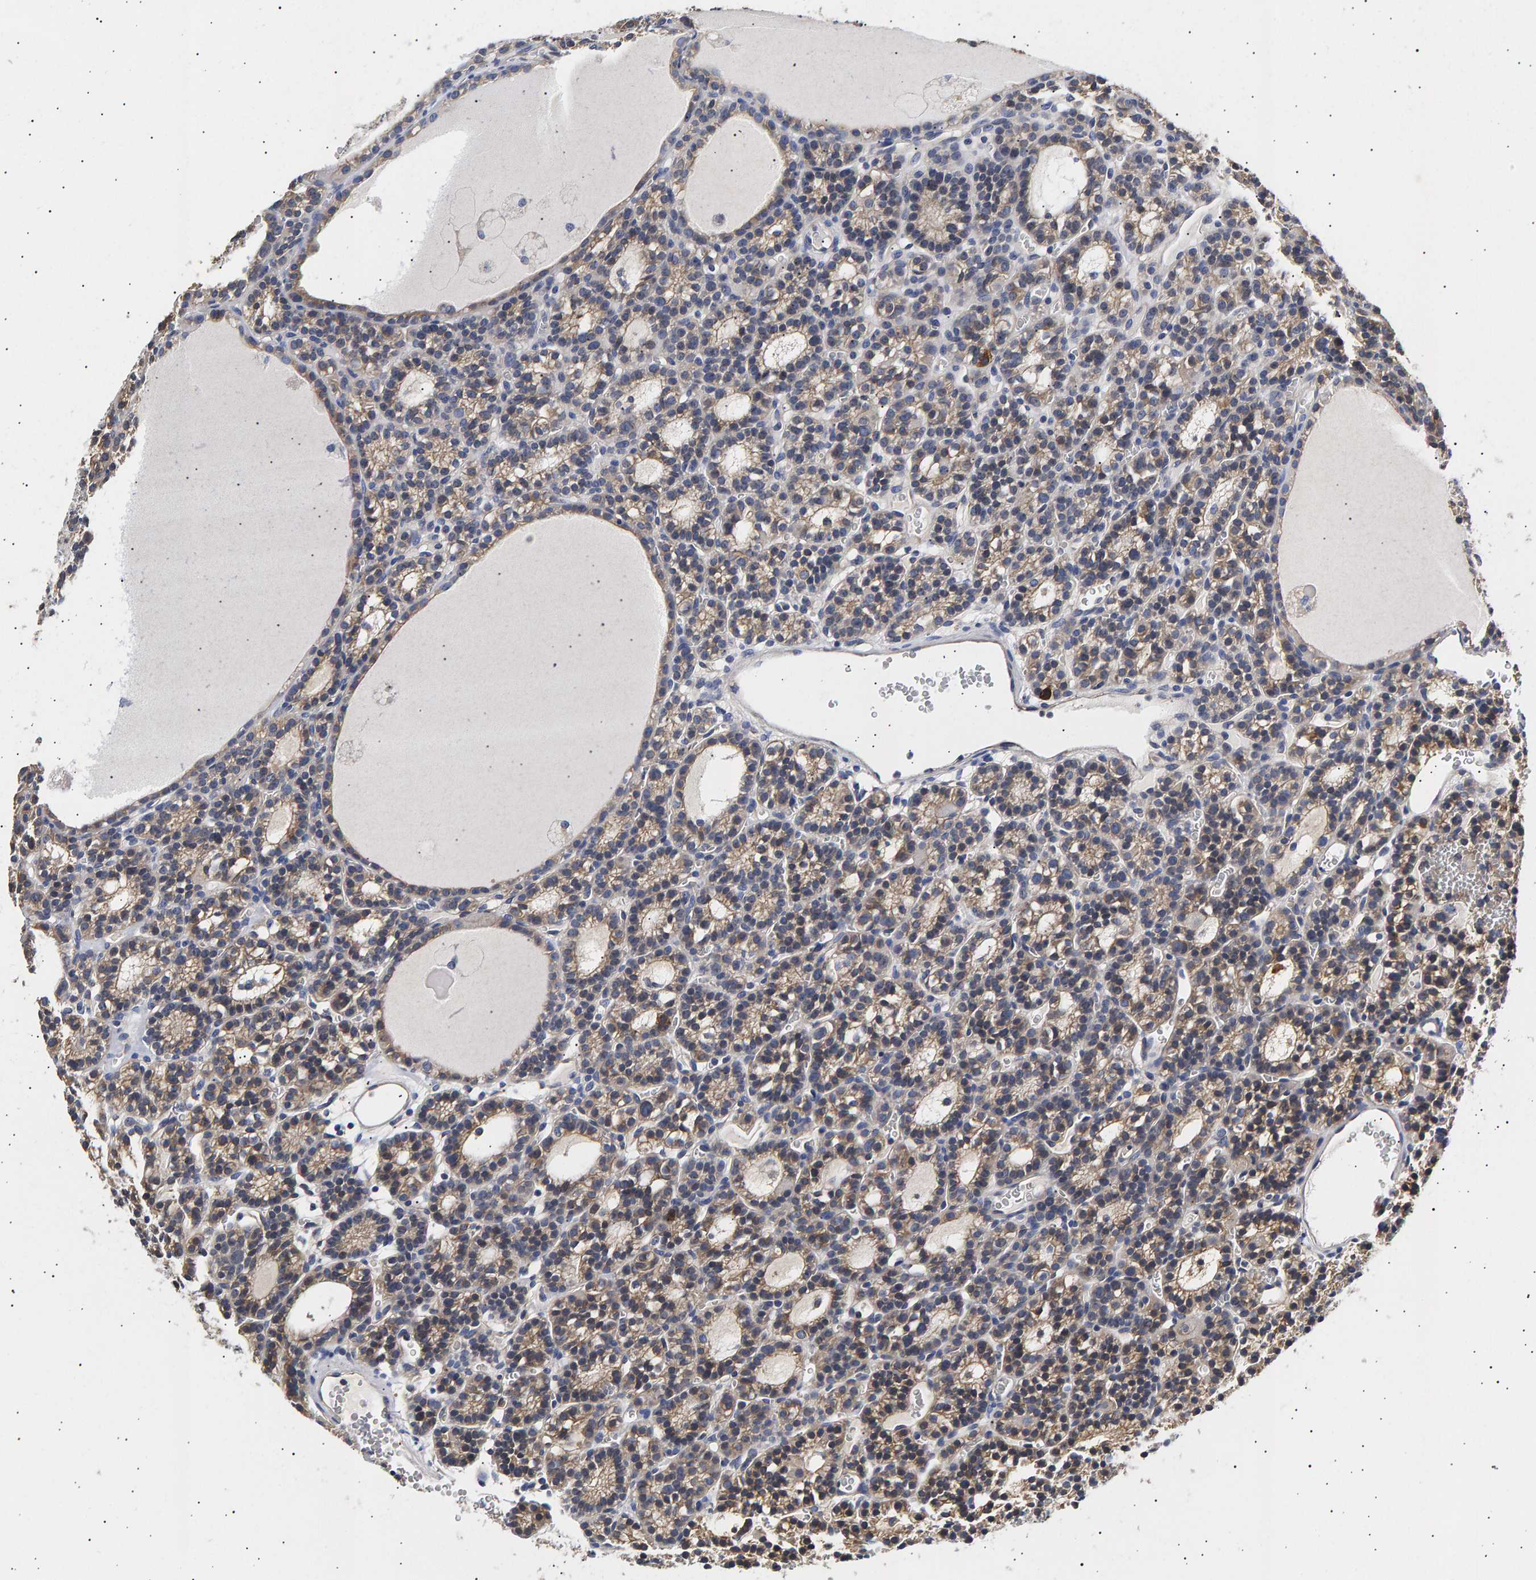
{"staining": {"intensity": "weak", "quantity": "25%-75%", "location": "cytoplasmic/membranous"}, "tissue": "parathyroid gland", "cell_type": "Glandular cells", "image_type": "normal", "snomed": [{"axis": "morphology", "description": "Normal tissue, NOS"}, {"axis": "morphology", "description": "Adenoma, NOS"}, {"axis": "topography", "description": "Parathyroid gland"}], "caption": "A histopathology image showing weak cytoplasmic/membranous staining in about 25%-75% of glandular cells in normal parathyroid gland, as visualized by brown immunohistochemical staining.", "gene": "ANKRD40", "patient": {"sex": "female", "age": 58}}